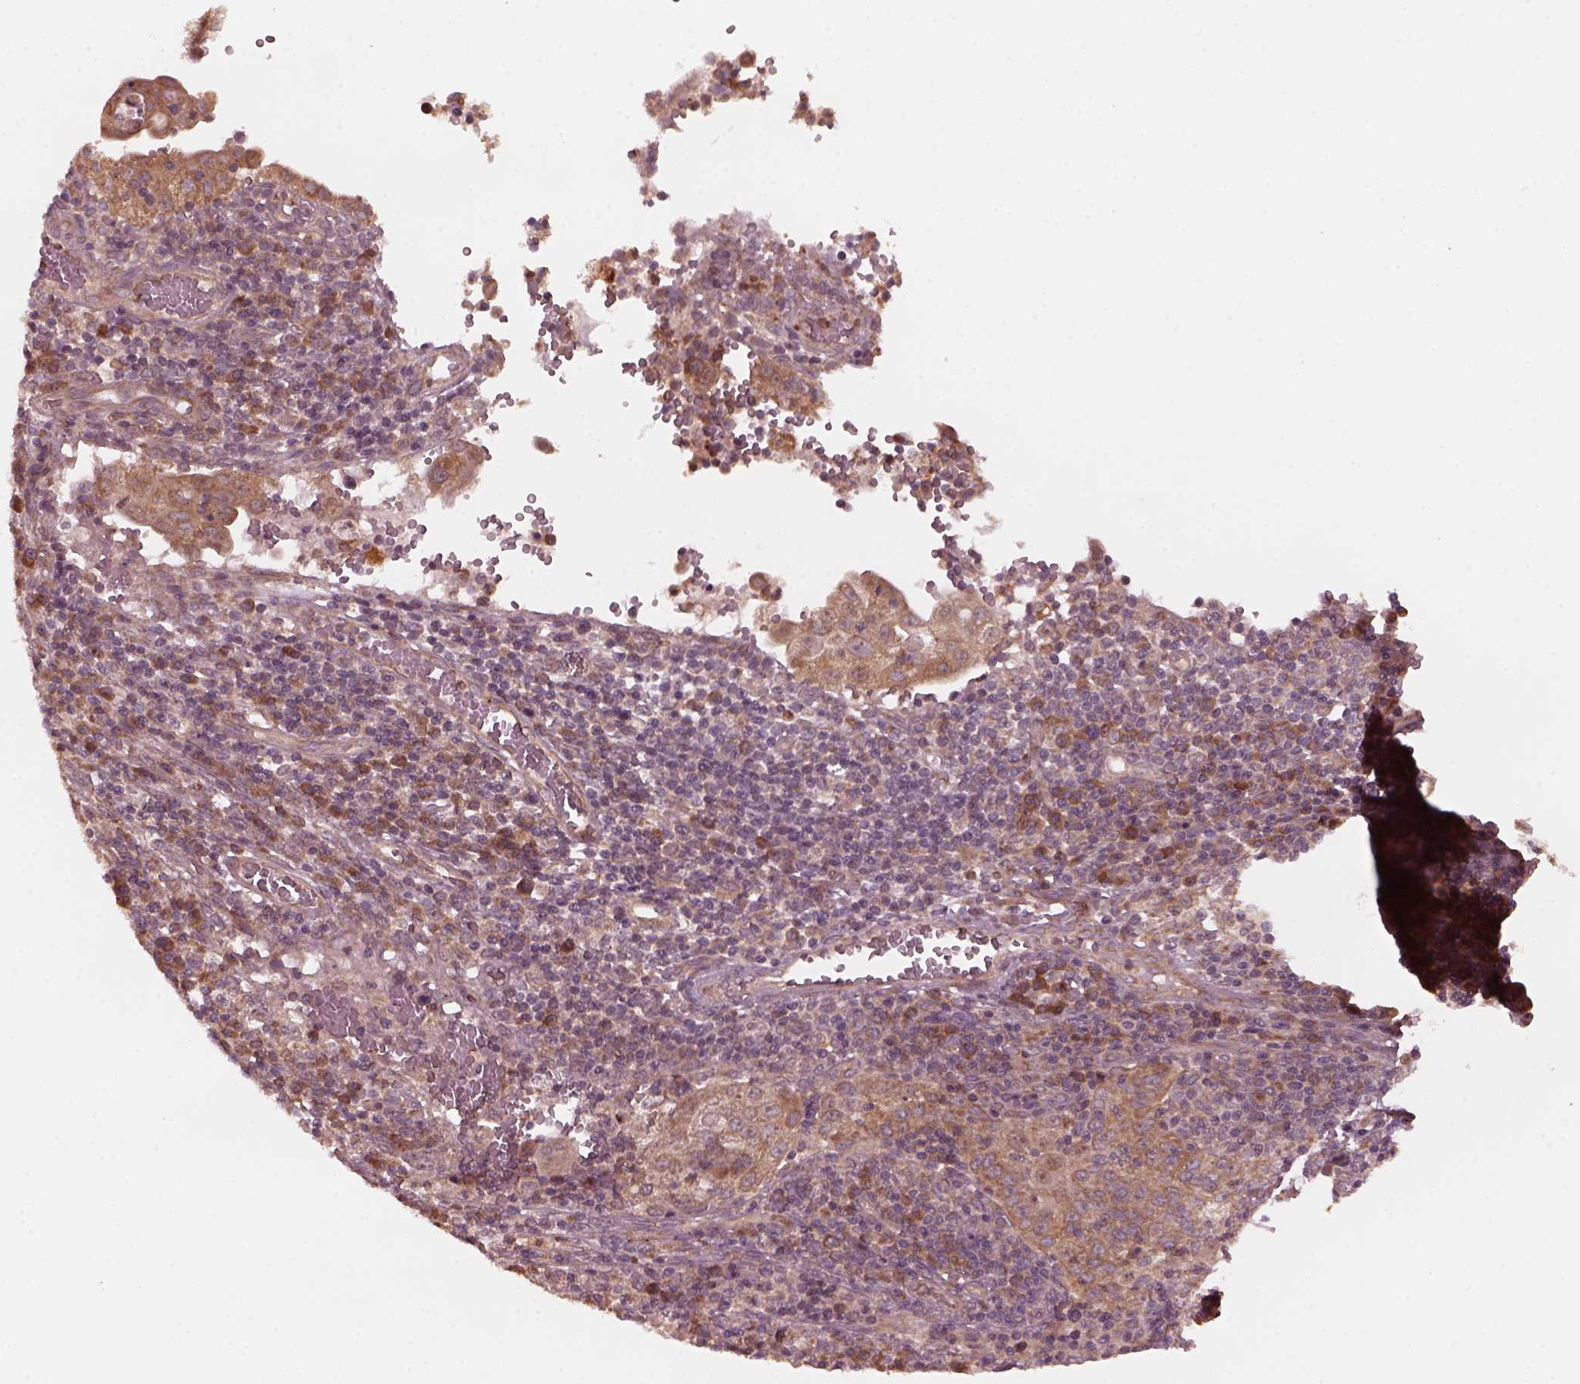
{"staining": {"intensity": "moderate", "quantity": "25%-75%", "location": "cytoplasmic/membranous"}, "tissue": "cervical cancer", "cell_type": "Tumor cells", "image_type": "cancer", "snomed": [{"axis": "morphology", "description": "Squamous cell carcinoma, NOS"}, {"axis": "topography", "description": "Cervix"}], "caption": "Protein analysis of cervical squamous cell carcinoma tissue displays moderate cytoplasmic/membranous positivity in approximately 25%-75% of tumor cells. (DAB (3,3'-diaminobenzidine) IHC, brown staining for protein, blue staining for nuclei).", "gene": "FAF2", "patient": {"sex": "female", "age": 39}}